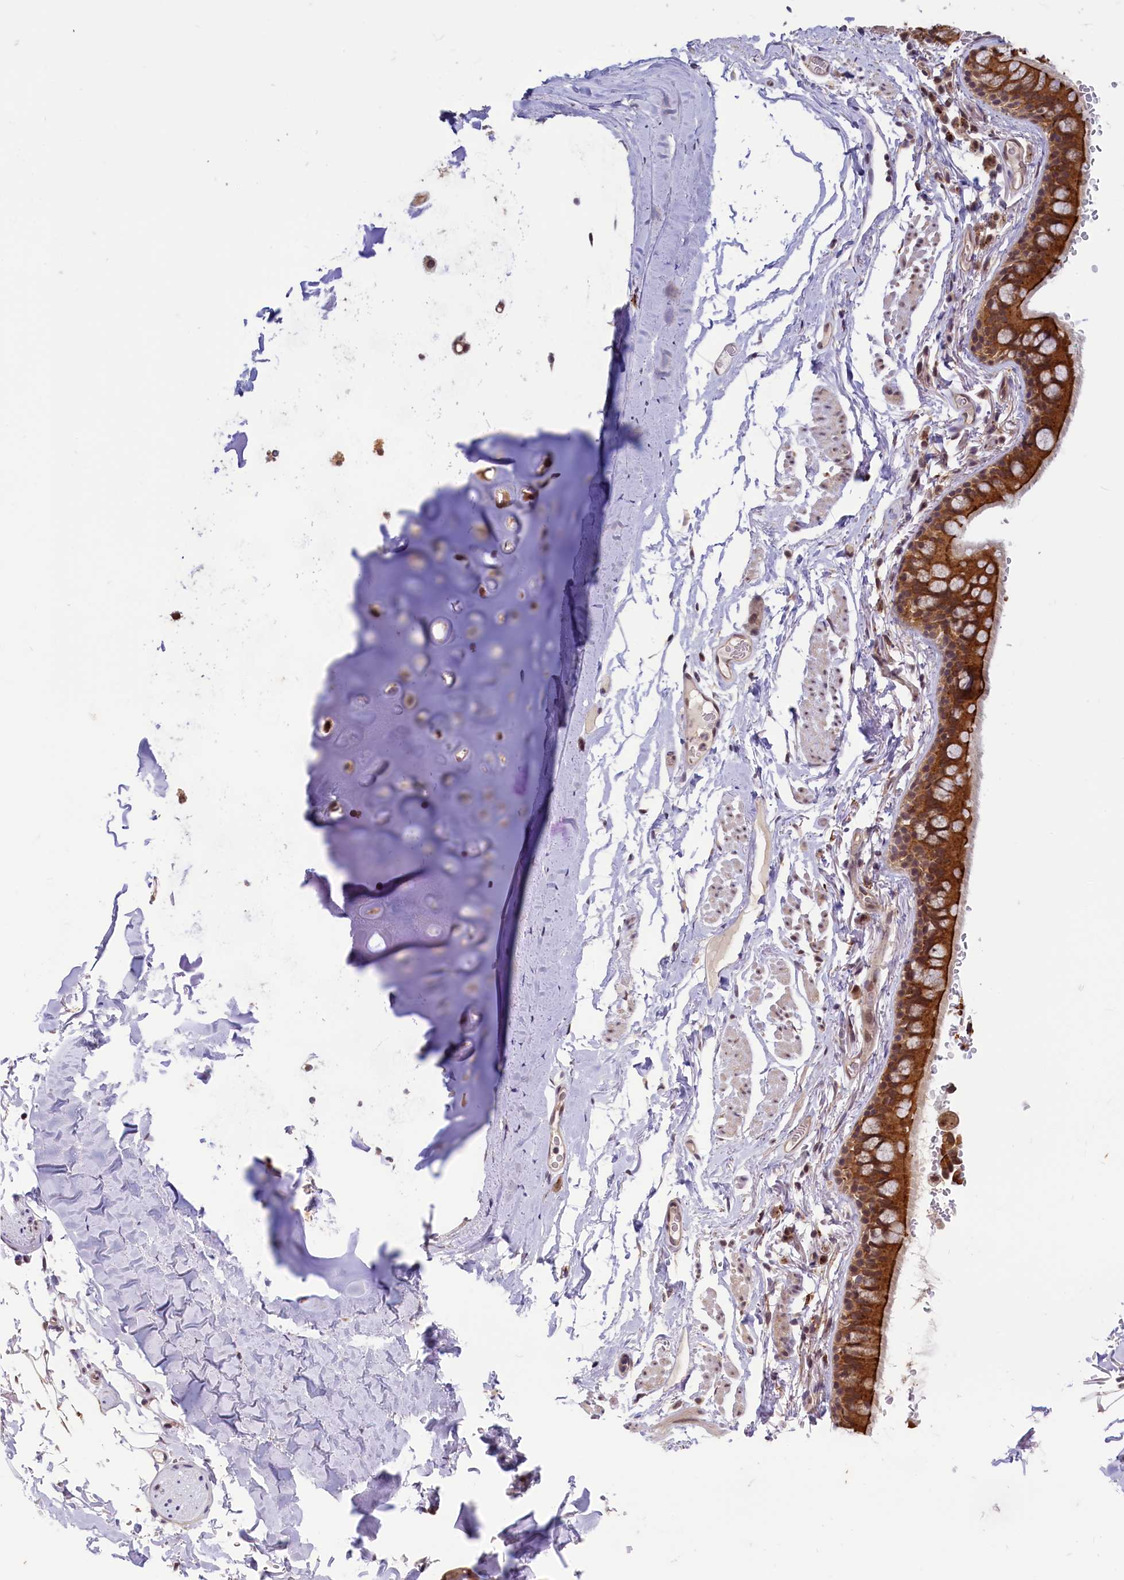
{"staining": {"intensity": "moderate", "quantity": "25%-75%", "location": "cytoplasmic/membranous,nuclear"}, "tissue": "adipose tissue", "cell_type": "Adipocytes", "image_type": "normal", "snomed": [{"axis": "morphology", "description": "Normal tissue, NOS"}, {"axis": "topography", "description": "Lymph node"}, {"axis": "topography", "description": "Bronchus"}], "caption": "Immunohistochemical staining of unremarkable adipose tissue exhibits 25%-75% levels of moderate cytoplasmic/membranous,nuclear protein expression in approximately 25%-75% of adipocytes. The staining was performed using DAB, with brown indicating positive protein expression. Nuclei are stained blue with hematoxylin.", "gene": "SLC7A6OS", "patient": {"sex": "male", "age": 63}}